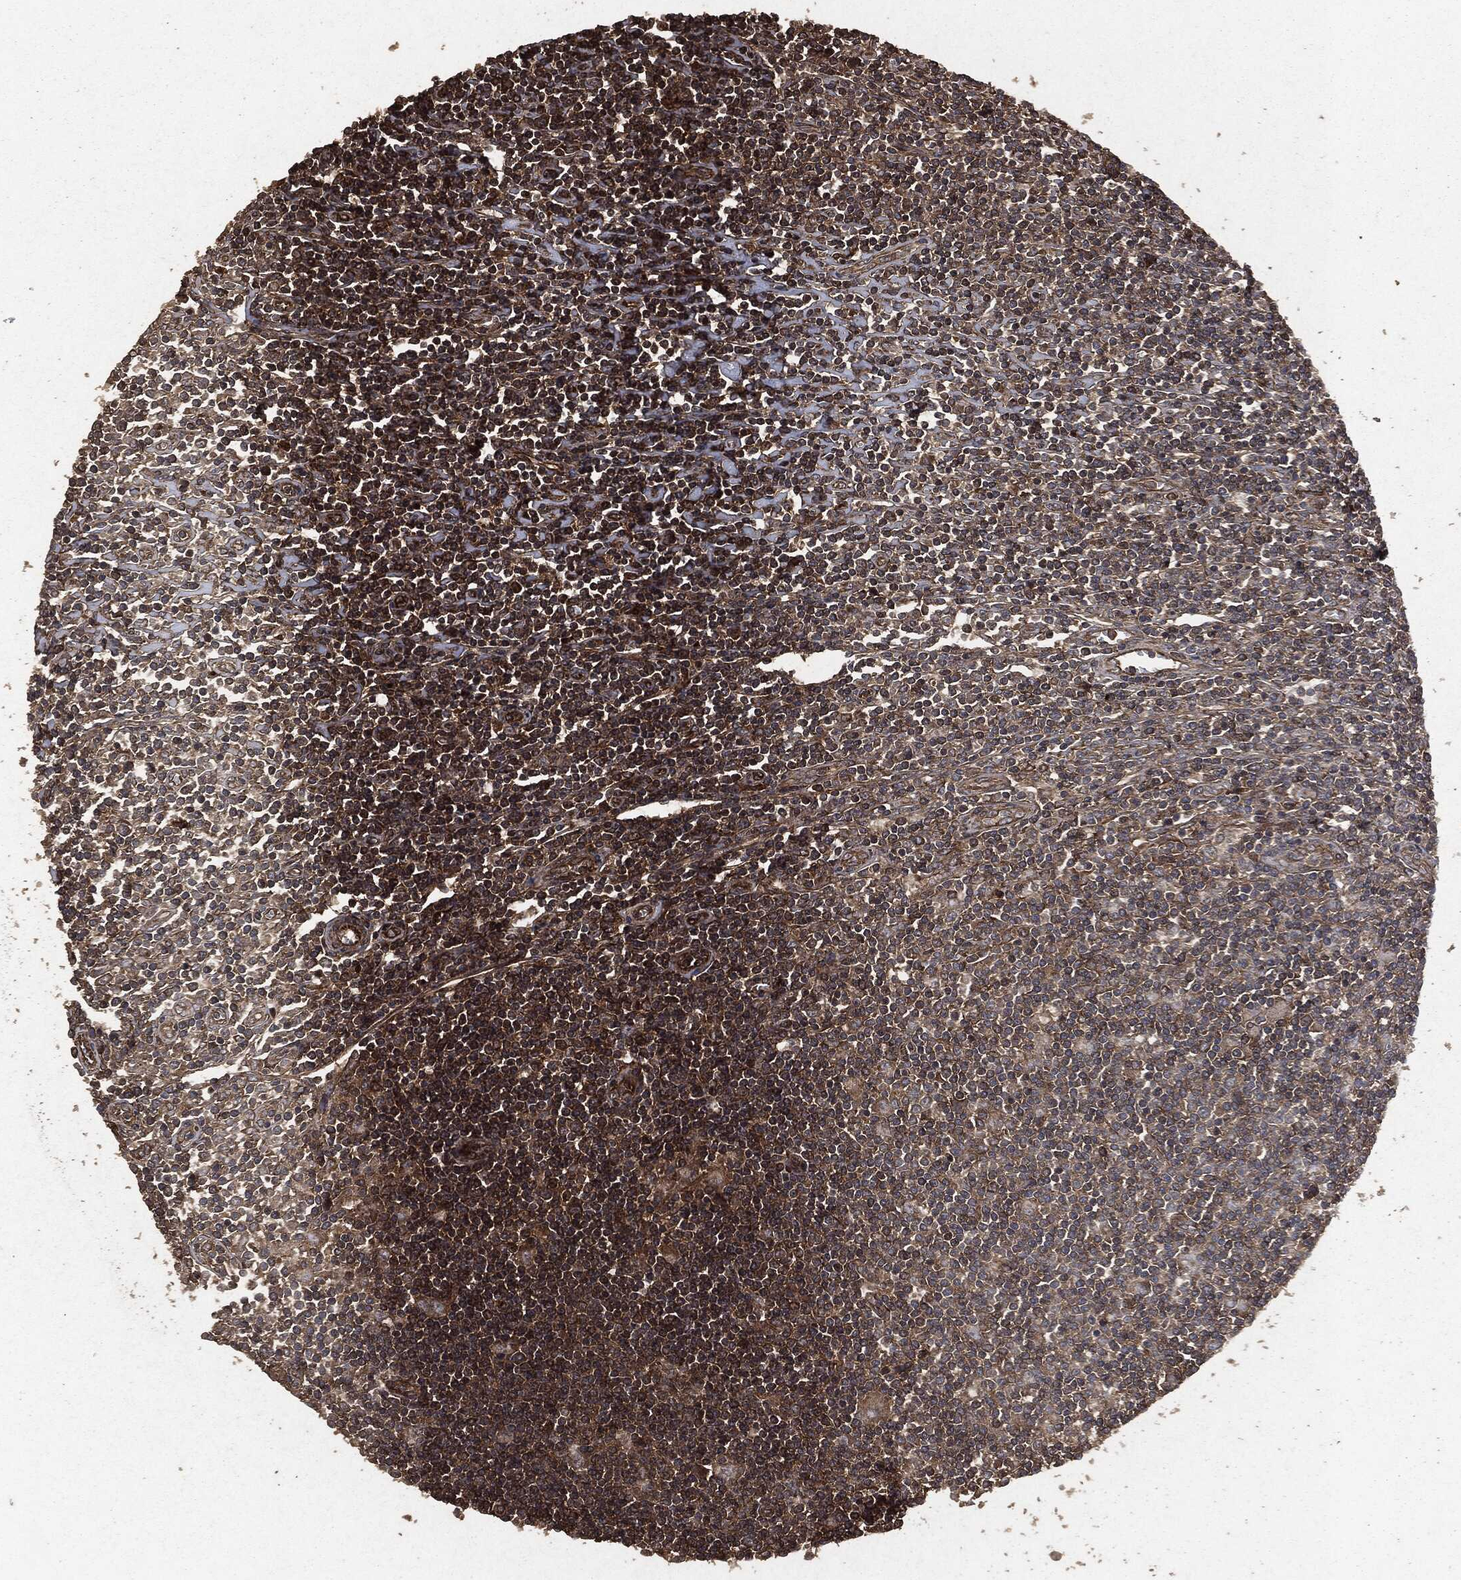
{"staining": {"intensity": "moderate", "quantity": "25%-75%", "location": "cytoplasmic/membranous"}, "tissue": "lymphoma", "cell_type": "Tumor cells", "image_type": "cancer", "snomed": [{"axis": "morphology", "description": "Hodgkin's disease, NOS"}, {"axis": "topography", "description": "Lymph node"}], "caption": "Tumor cells exhibit medium levels of moderate cytoplasmic/membranous positivity in approximately 25%-75% of cells in lymphoma.", "gene": "HRAS", "patient": {"sex": "male", "age": 40}}